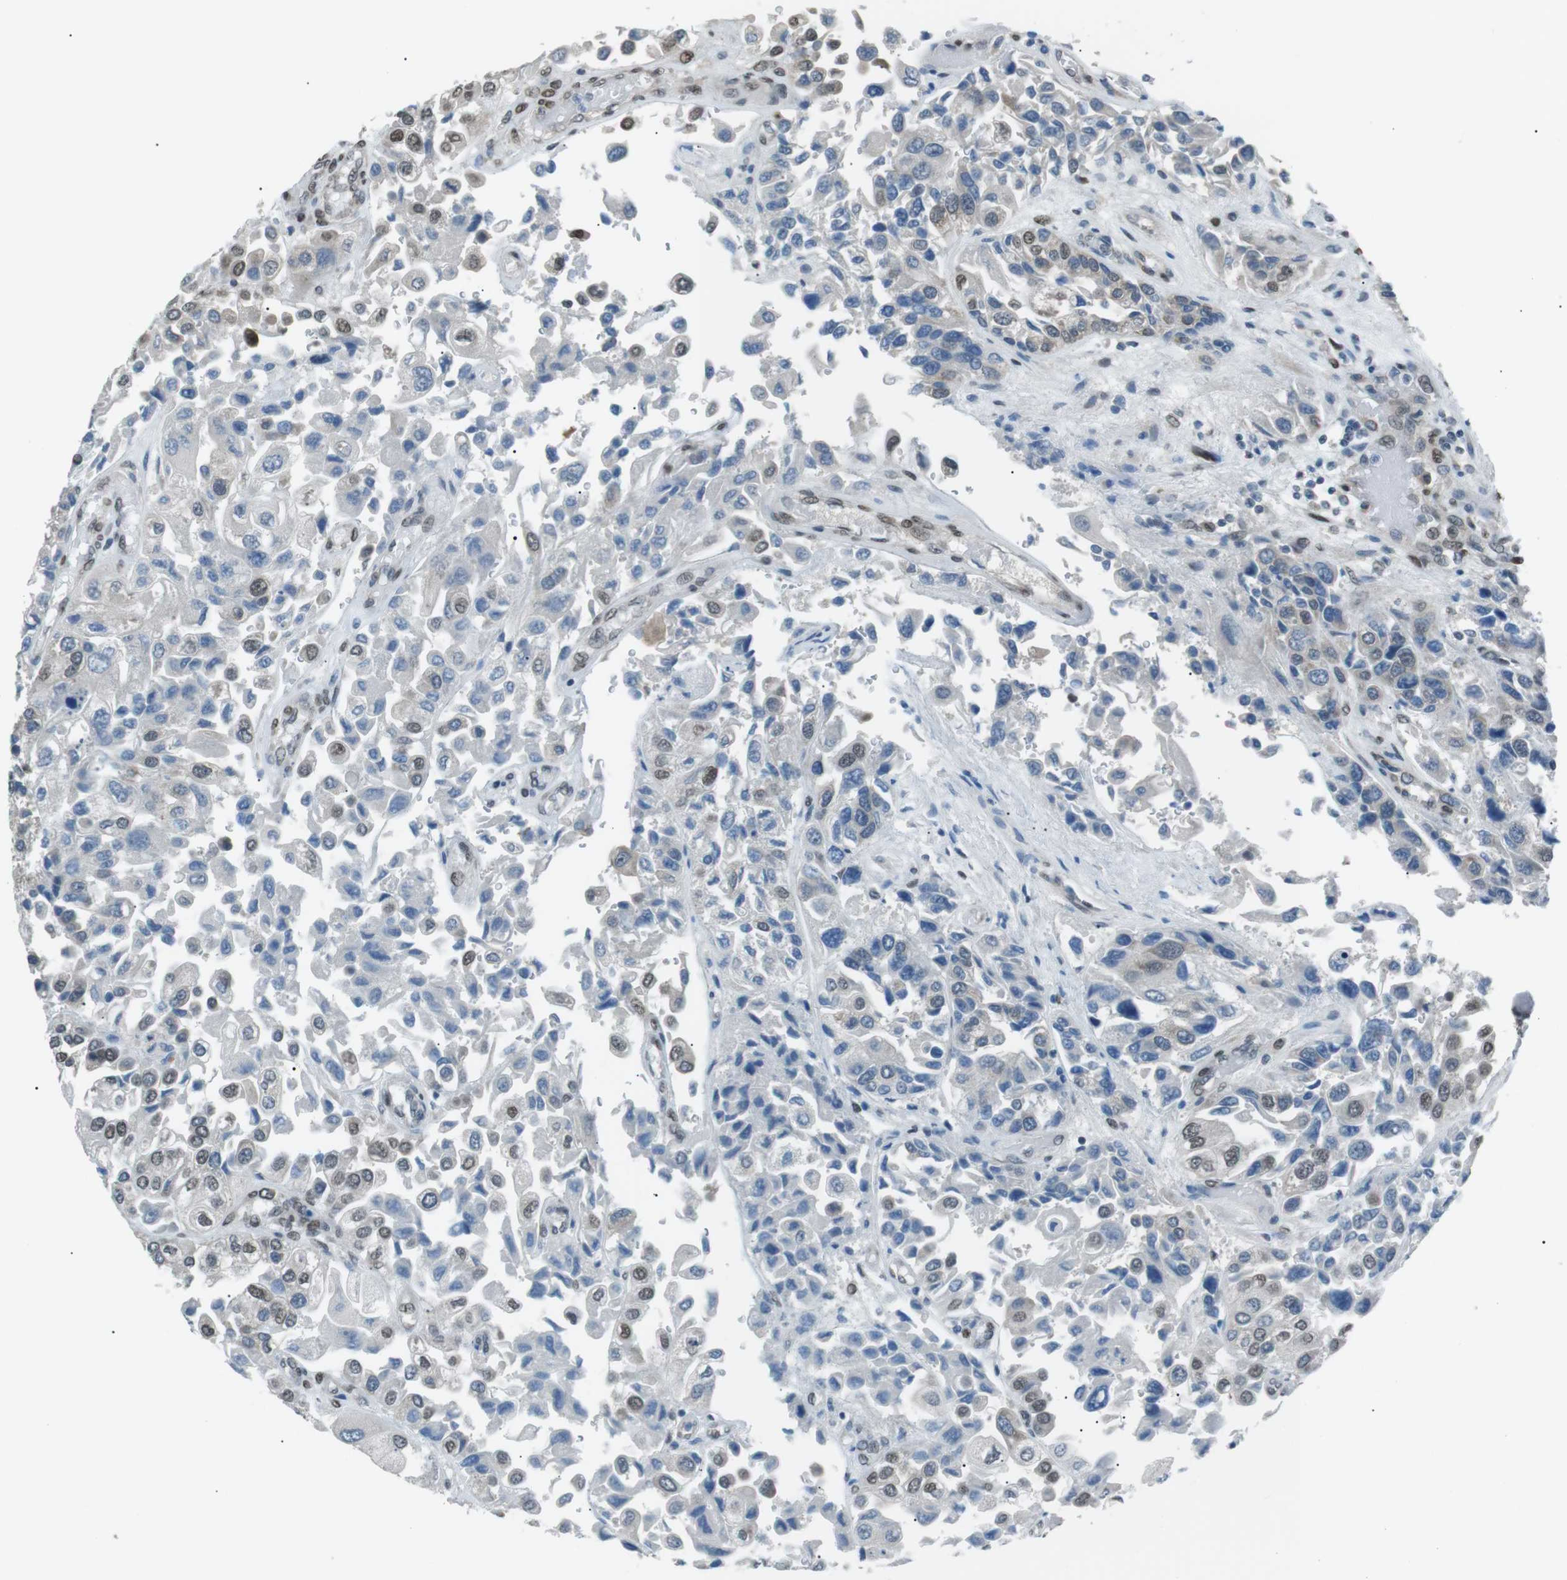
{"staining": {"intensity": "moderate", "quantity": "<25%", "location": "nuclear"}, "tissue": "urothelial cancer", "cell_type": "Tumor cells", "image_type": "cancer", "snomed": [{"axis": "morphology", "description": "Urothelial carcinoma, High grade"}, {"axis": "topography", "description": "Urinary bladder"}], "caption": "Immunohistochemistry (DAB) staining of urothelial cancer demonstrates moderate nuclear protein expression in about <25% of tumor cells.", "gene": "SRPK2", "patient": {"sex": "female", "age": 64}}